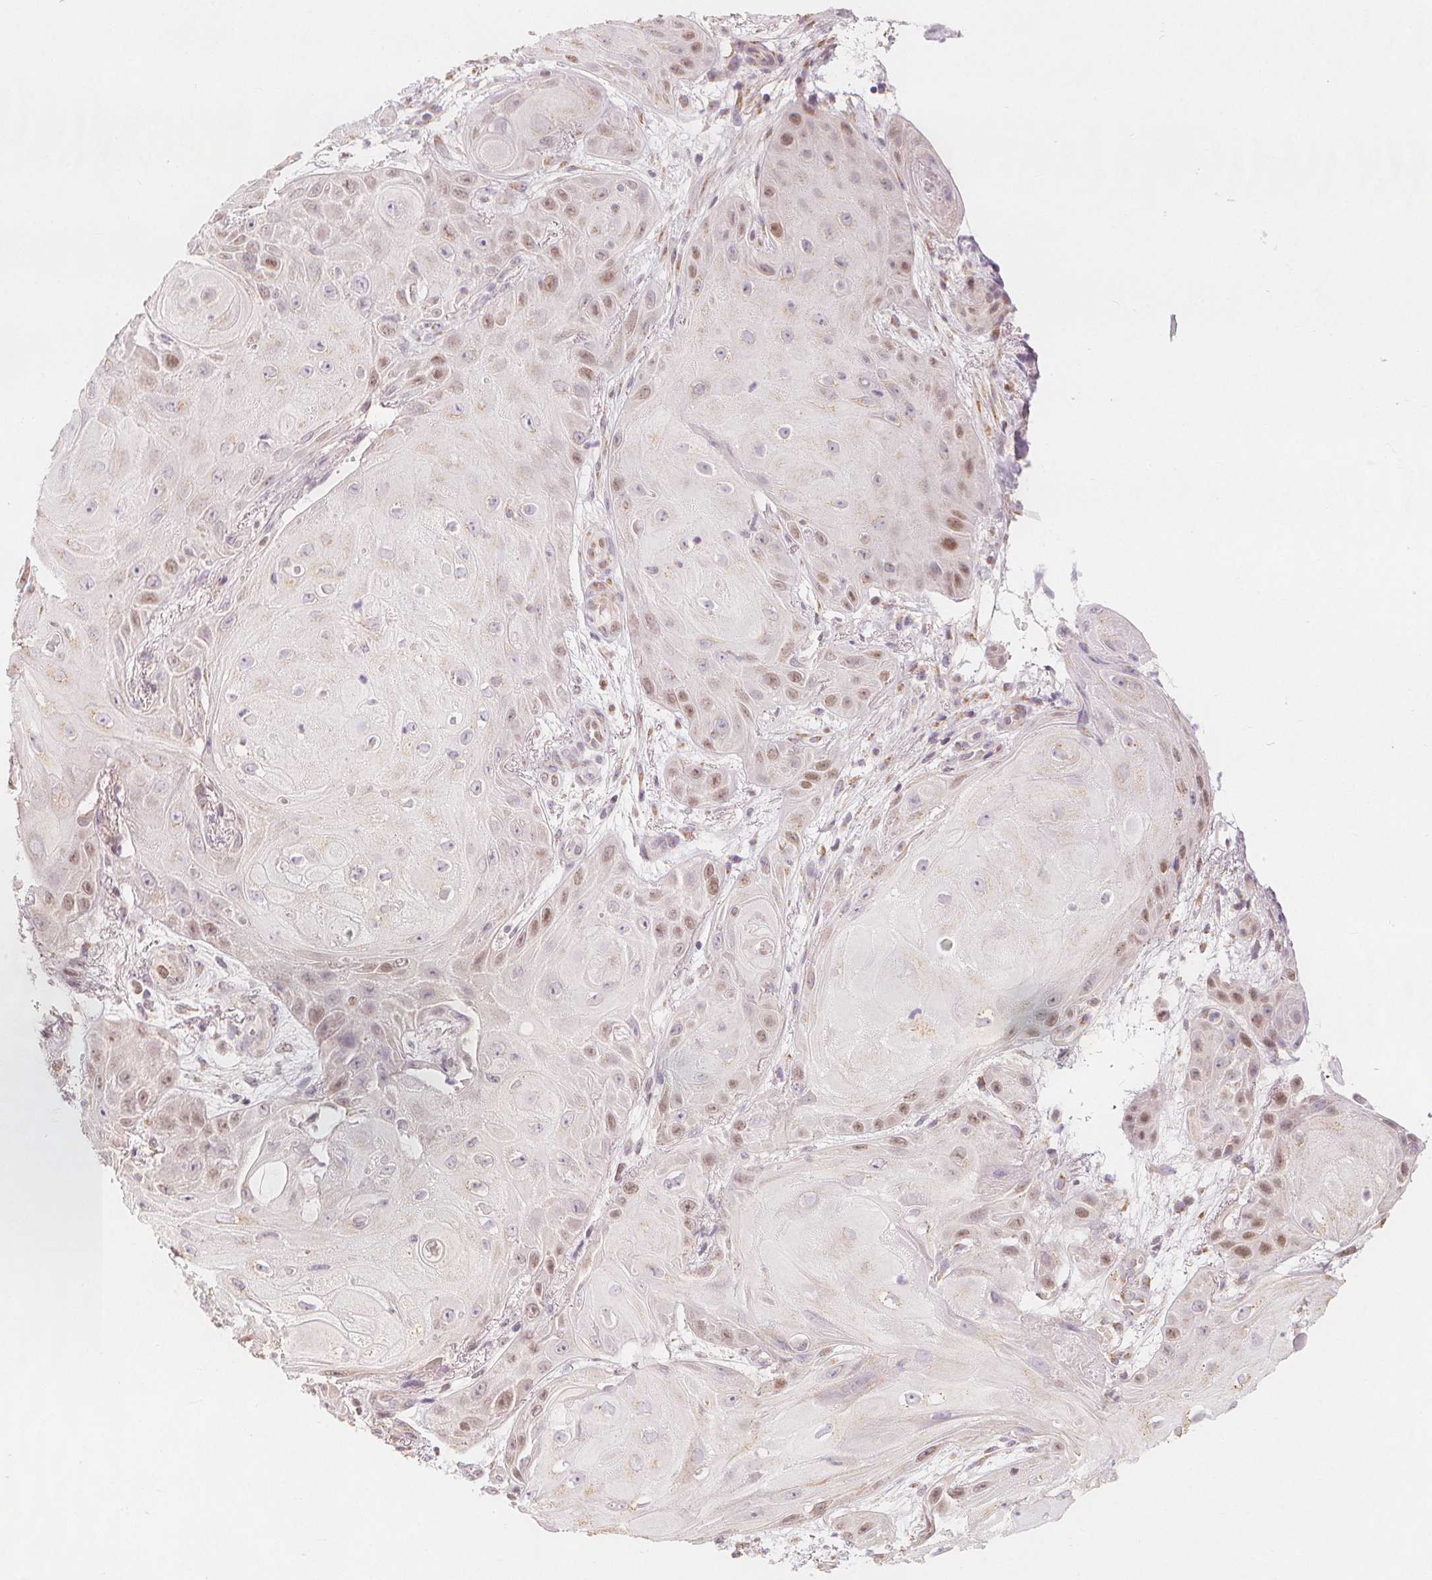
{"staining": {"intensity": "weak", "quantity": "25%-75%", "location": "nuclear"}, "tissue": "skin cancer", "cell_type": "Tumor cells", "image_type": "cancer", "snomed": [{"axis": "morphology", "description": "Squamous cell carcinoma, NOS"}, {"axis": "topography", "description": "Skin"}], "caption": "Skin cancer stained for a protein (brown) displays weak nuclear positive positivity in about 25%-75% of tumor cells.", "gene": "TIPIN", "patient": {"sex": "male", "age": 62}}